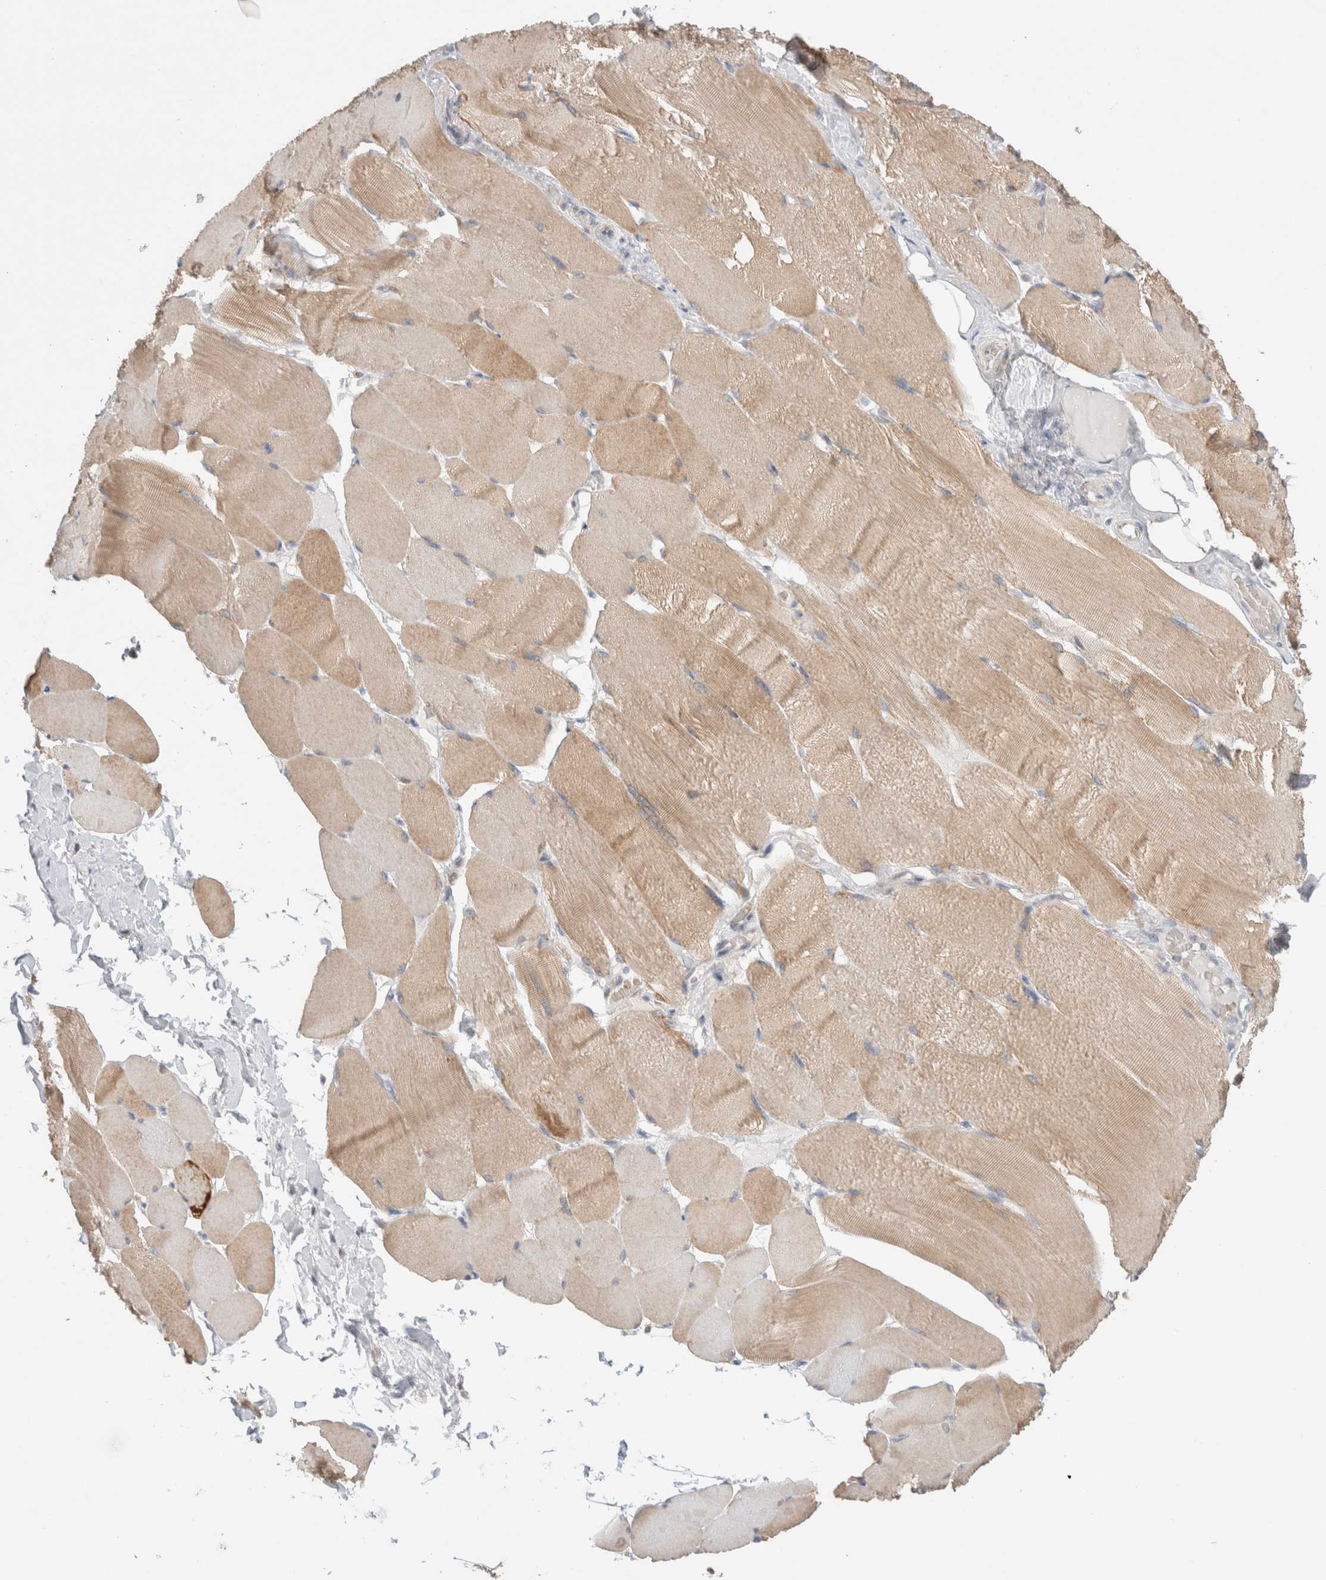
{"staining": {"intensity": "weak", "quantity": ">75%", "location": "cytoplasmic/membranous"}, "tissue": "skeletal muscle", "cell_type": "Myocytes", "image_type": "normal", "snomed": [{"axis": "morphology", "description": "Normal tissue, NOS"}, {"axis": "topography", "description": "Skin"}, {"axis": "topography", "description": "Skeletal muscle"}], "caption": "The photomicrograph exhibits immunohistochemical staining of unremarkable skeletal muscle. There is weak cytoplasmic/membranous positivity is appreciated in about >75% of myocytes. (DAB (3,3'-diaminobenzidine) IHC with brightfield microscopy, high magnification).", "gene": "NDOR1", "patient": {"sex": "male", "age": 83}}